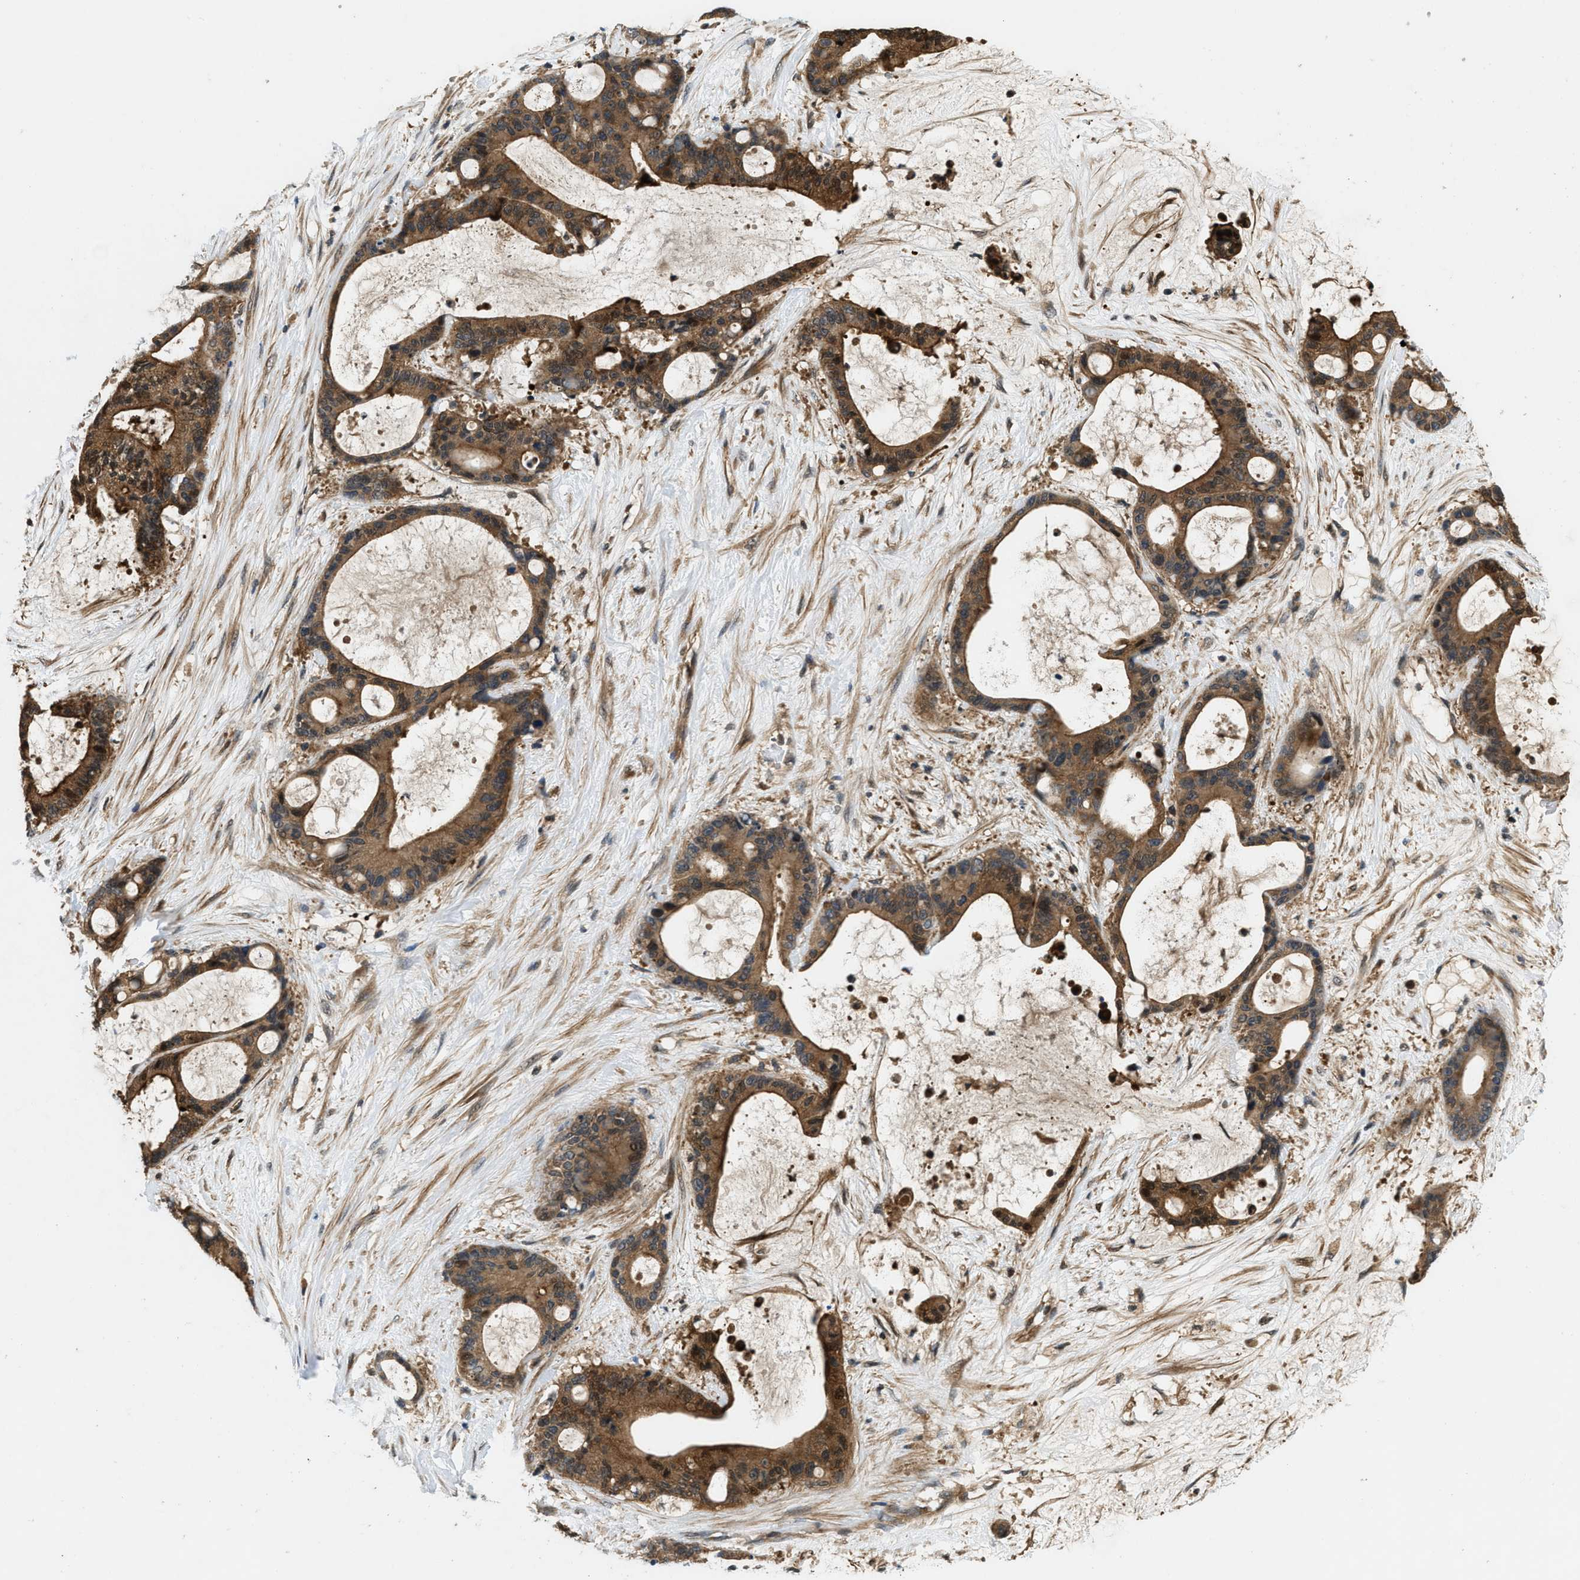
{"staining": {"intensity": "strong", "quantity": ">75%", "location": "cytoplasmic/membranous"}, "tissue": "liver cancer", "cell_type": "Tumor cells", "image_type": "cancer", "snomed": [{"axis": "morphology", "description": "Cholangiocarcinoma"}, {"axis": "topography", "description": "Liver"}], "caption": "Brown immunohistochemical staining in liver cholangiocarcinoma exhibits strong cytoplasmic/membranous staining in approximately >75% of tumor cells.", "gene": "GPR31", "patient": {"sex": "female", "age": 73}}